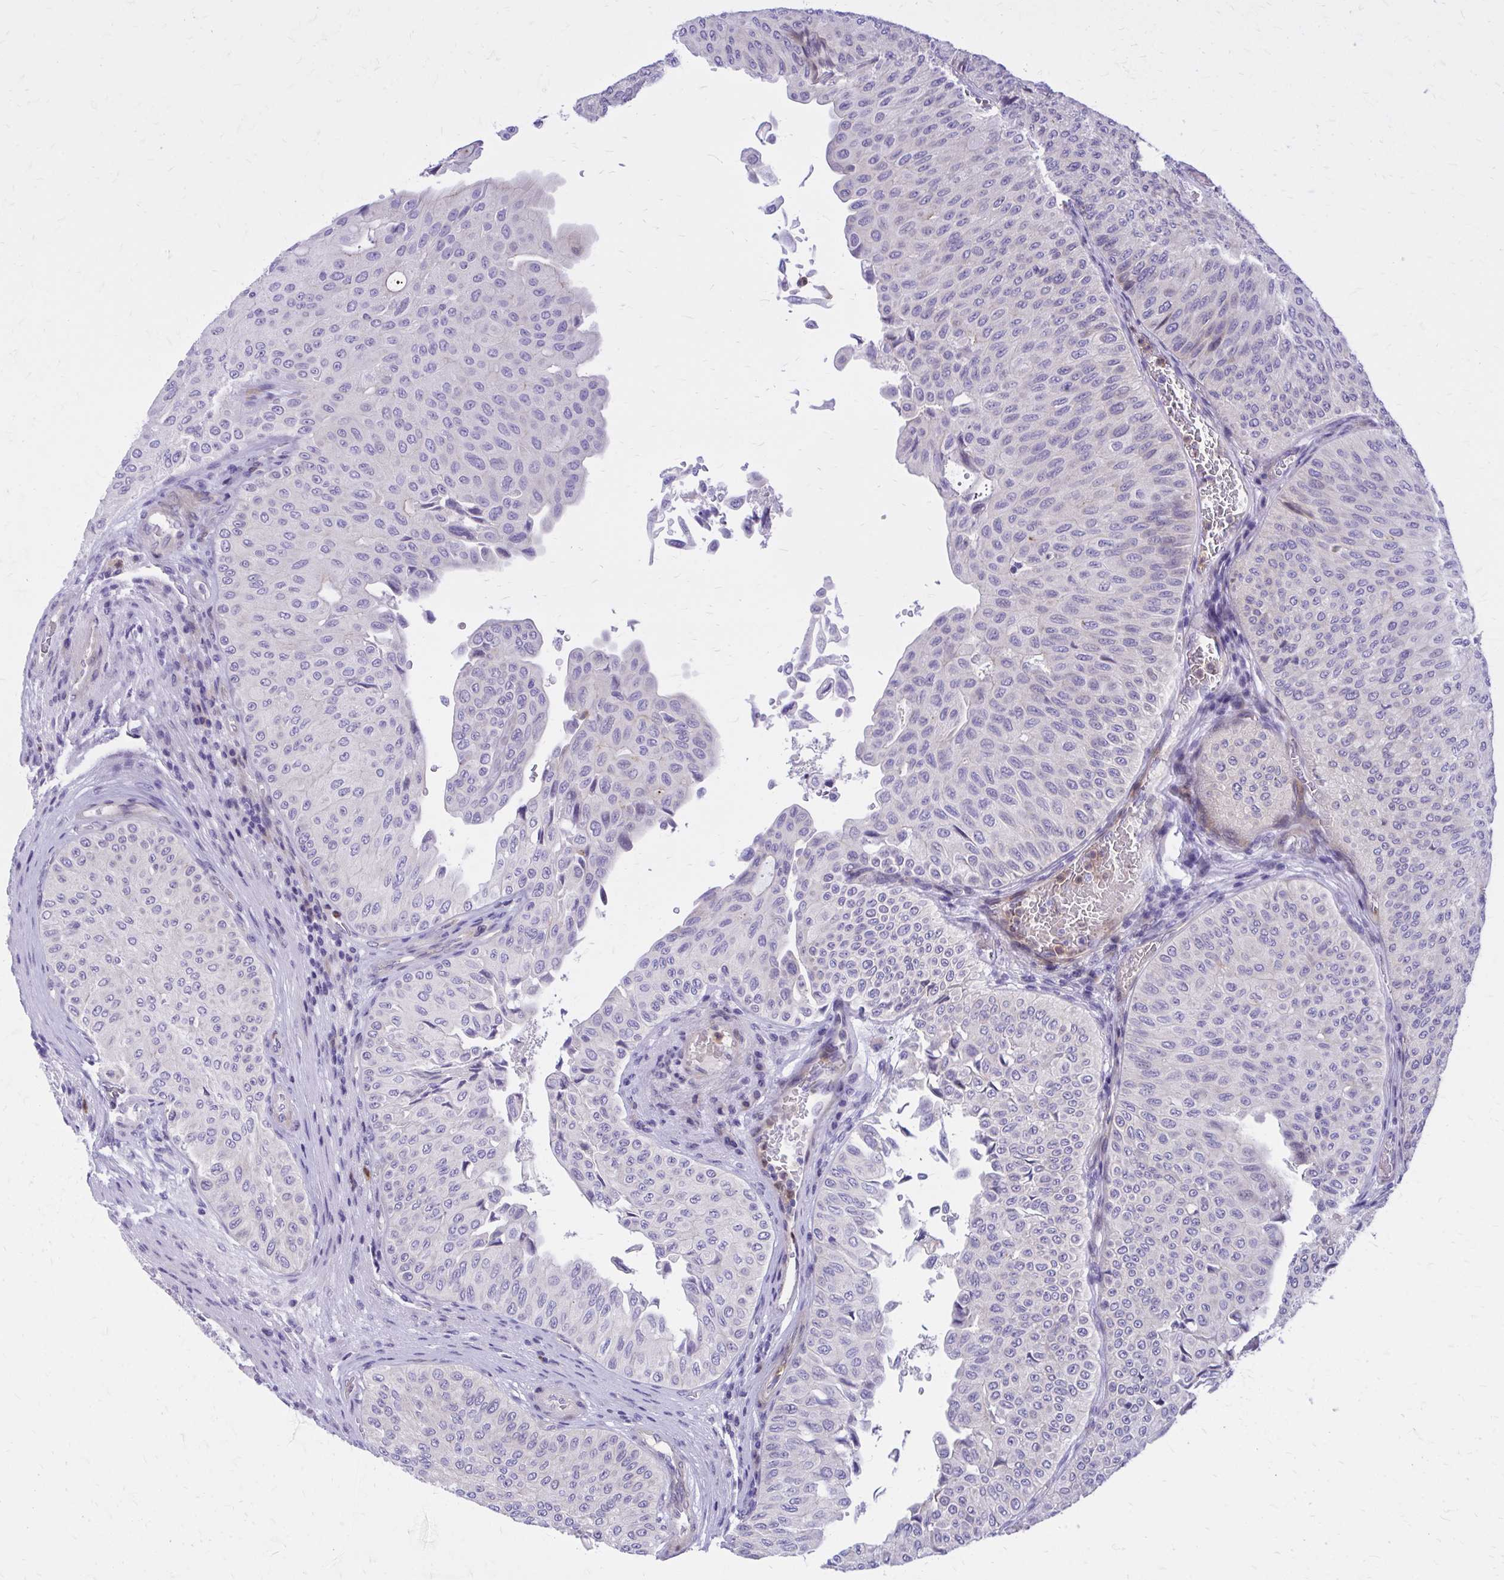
{"staining": {"intensity": "negative", "quantity": "none", "location": "none"}, "tissue": "urothelial cancer", "cell_type": "Tumor cells", "image_type": "cancer", "snomed": [{"axis": "morphology", "description": "Urothelial carcinoma, NOS"}, {"axis": "topography", "description": "Urinary bladder"}], "caption": "A photomicrograph of human urothelial cancer is negative for staining in tumor cells.", "gene": "ADAMTSL1", "patient": {"sex": "male", "age": 59}}